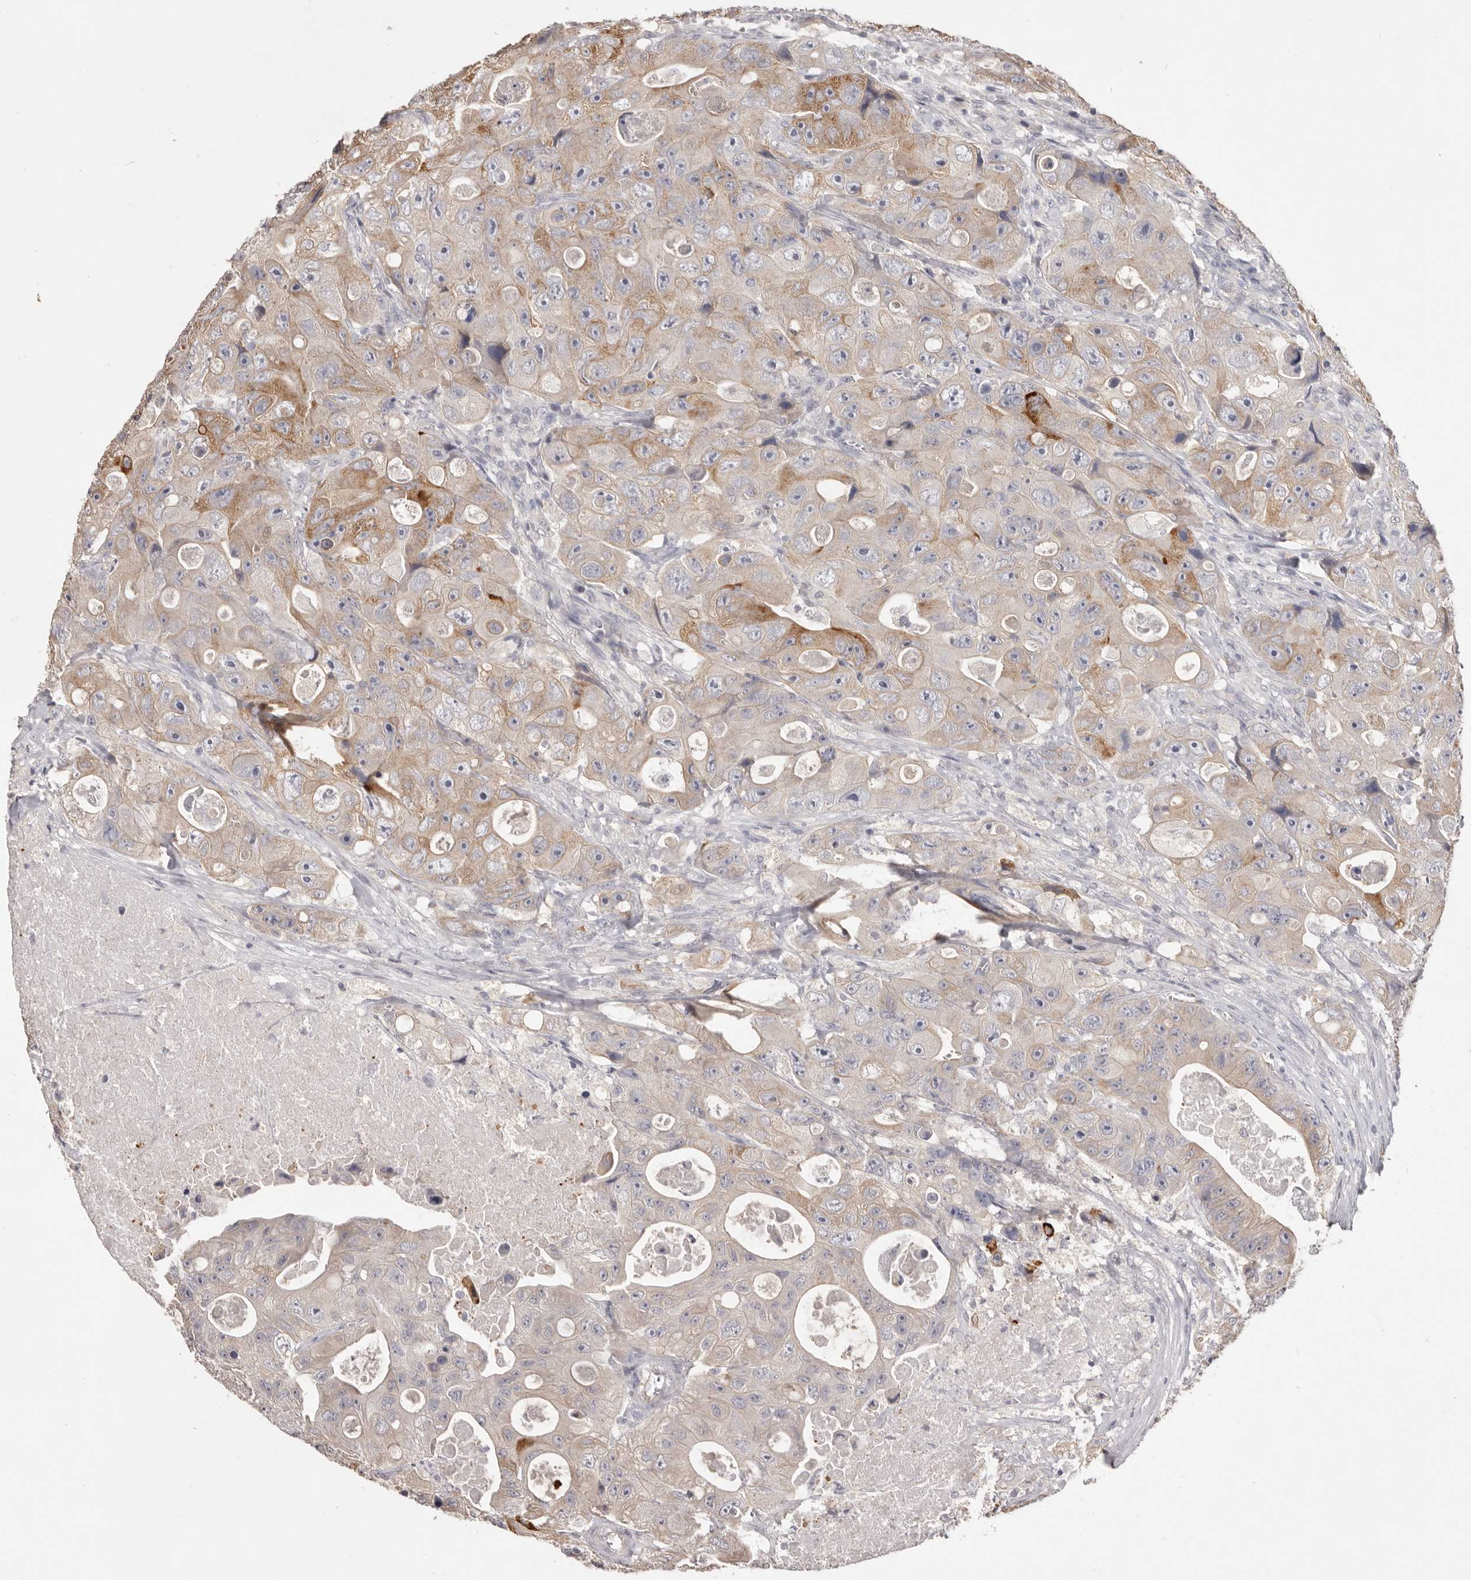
{"staining": {"intensity": "moderate", "quantity": "<25%", "location": "cytoplasmic/membranous"}, "tissue": "colorectal cancer", "cell_type": "Tumor cells", "image_type": "cancer", "snomed": [{"axis": "morphology", "description": "Adenocarcinoma, NOS"}, {"axis": "topography", "description": "Colon"}], "caption": "DAB immunohistochemical staining of adenocarcinoma (colorectal) exhibits moderate cytoplasmic/membranous protein expression in about <25% of tumor cells.", "gene": "ZYG11B", "patient": {"sex": "female", "age": 46}}